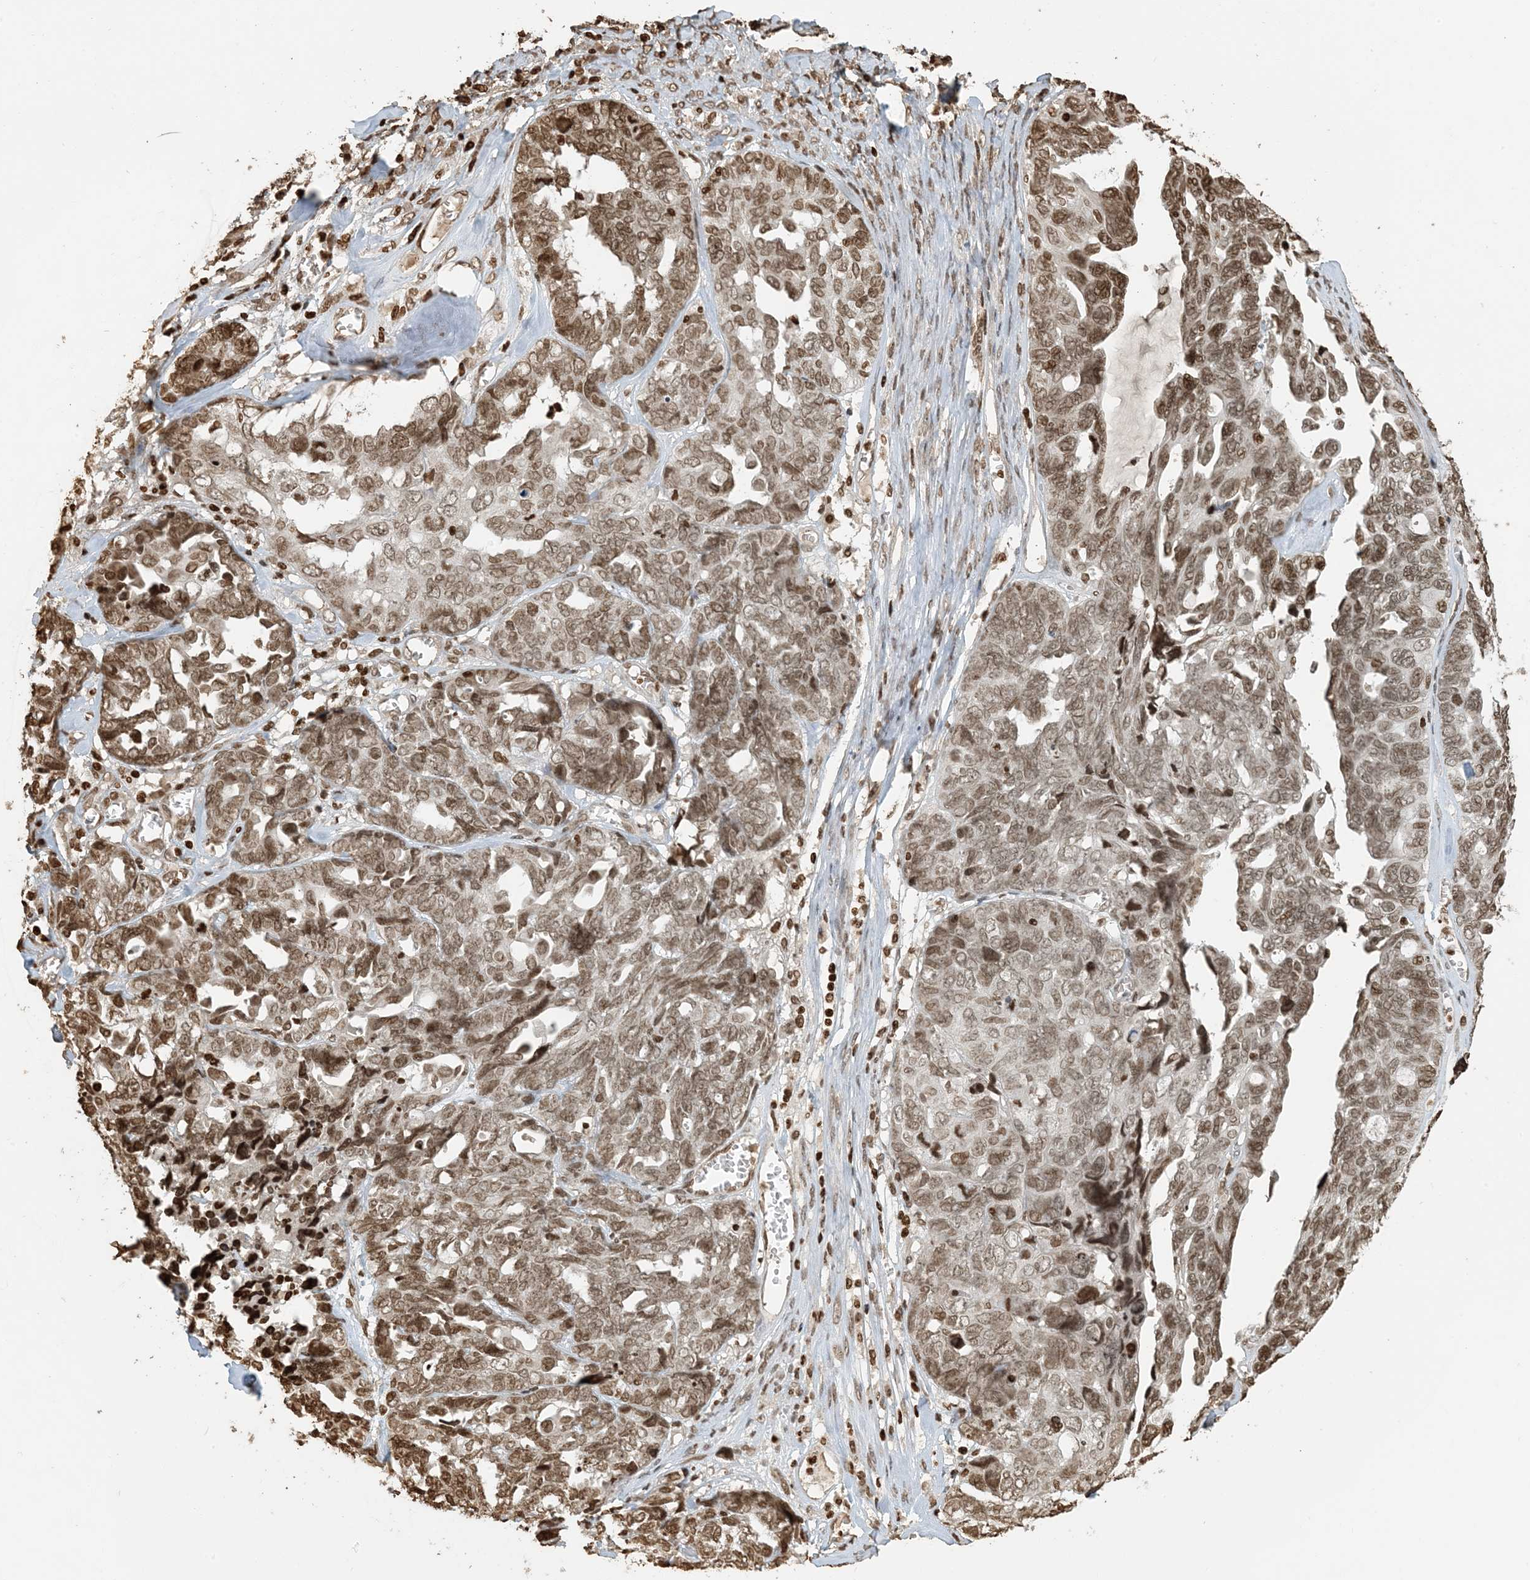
{"staining": {"intensity": "moderate", "quantity": ">75%", "location": "nuclear"}, "tissue": "ovarian cancer", "cell_type": "Tumor cells", "image_type": "cancer", "snomed": [{"axis": "morphology", "description": "Cystadenocarcinoma, serous, NOS"}, {"axis": "topography", "description": "Ovary"}], "caption": "An immunohistochemistry (IHC) histopathology image of neoplastic tissue is shown. Protein staining in brown labels moderate nuclear positivity in ovarian cancer (serous cystadenocarcinoma) within tumor cells.", "gene": "H3-3B", "patient": {"sex": "female", "age": 79}}